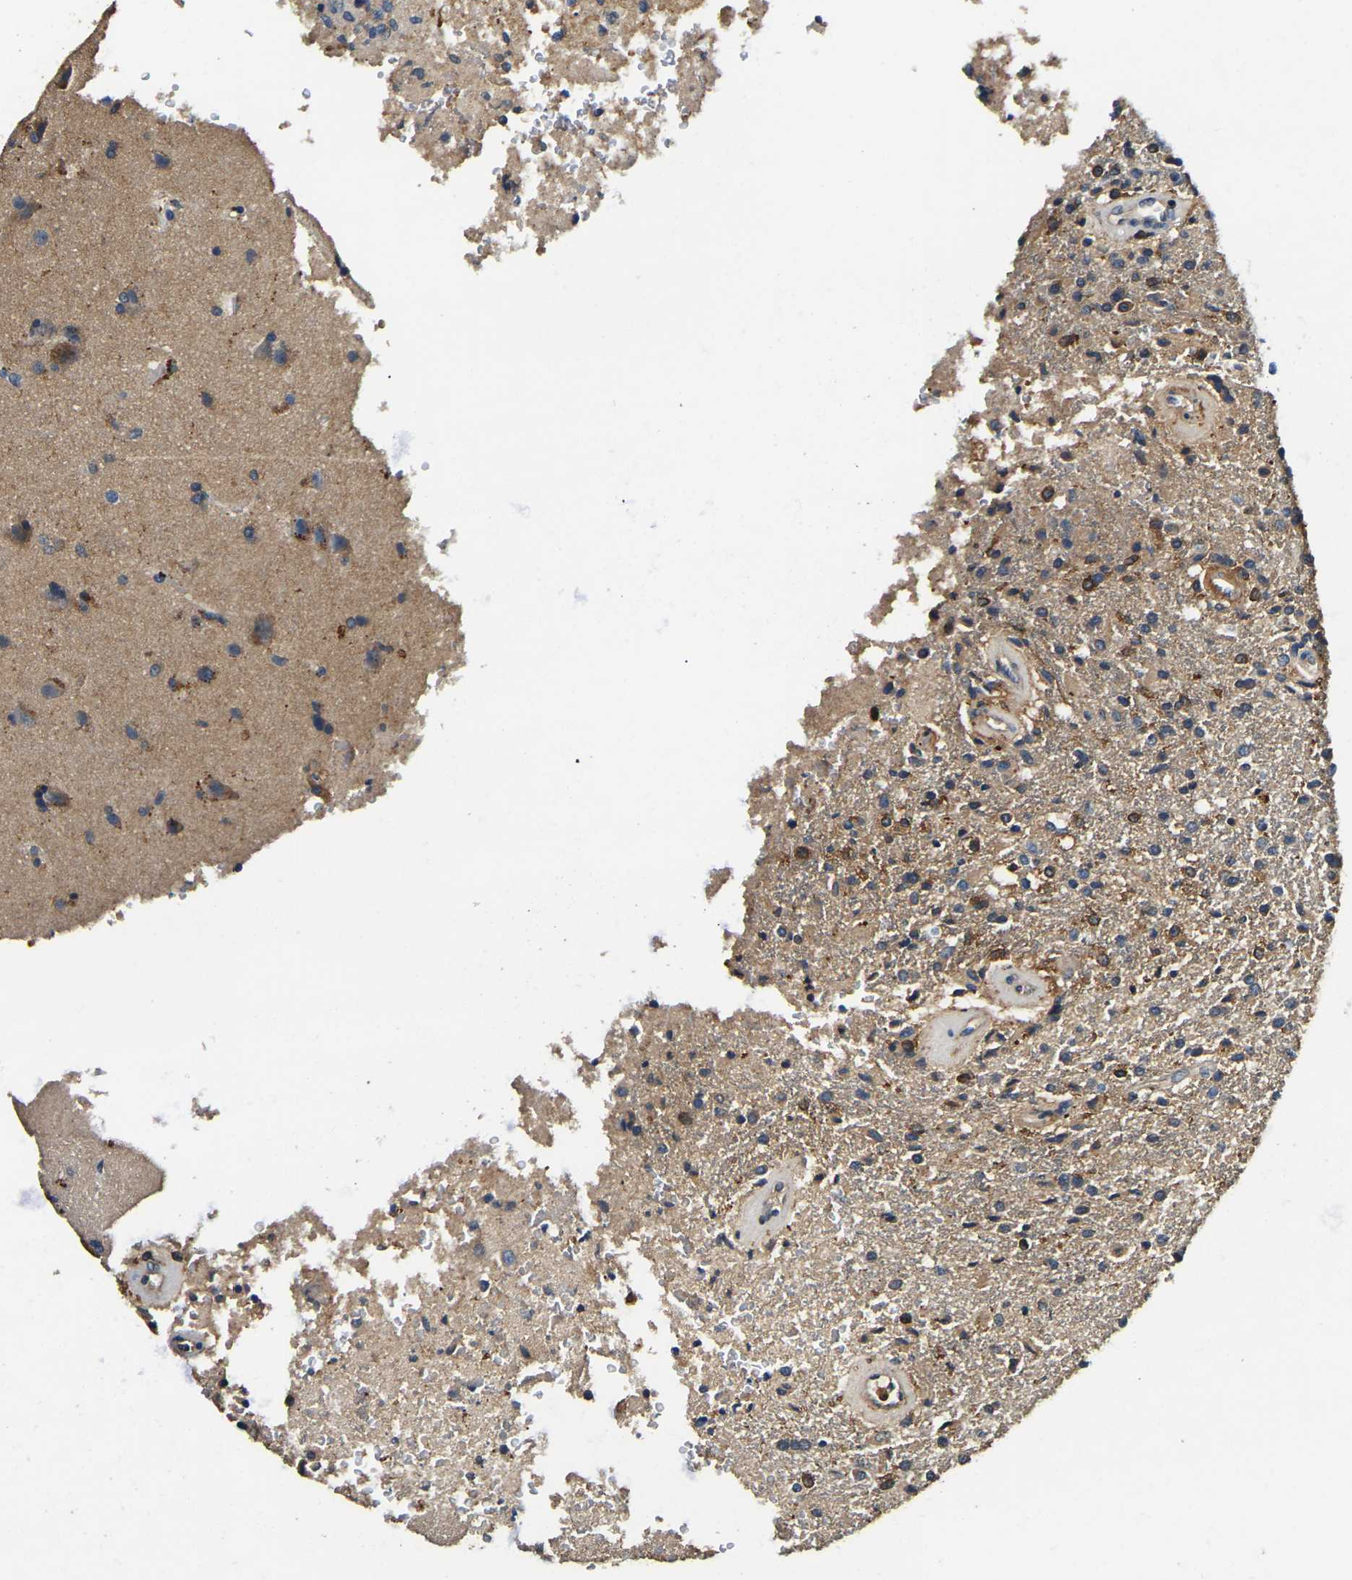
{"staining": {"intensity": "moderate", "quantity": "<25%", "location": "cytoplasmic/membranous"}, "tissue": "glioma", "cell_type": "Tumor cells", "image_type": "cancer", "snomed": [{"axis": "morphology", "description": "Normal tissue, NOS"}, {"axis": "morphology", "description": "Glioma, malignant, High grade"}, {"axis": "topography", "description": "Cerebral cortex"}], "caption": "The micrograph exhibits immunohistochemical staining of malignant glioma (high-grade). There is moderate cytoplasmic/membranous positivity is appreciated in approximately <25% of tumor cells. The staining was performed using DAB (3,3'-diaminobenzidine) to visualize the protein expression in brown, while the nuclei were stained in blue with hematoxylin (Magnification: 20x).", "gene": "SMPD2", "patient": {"sex": "male", "age": 77}}